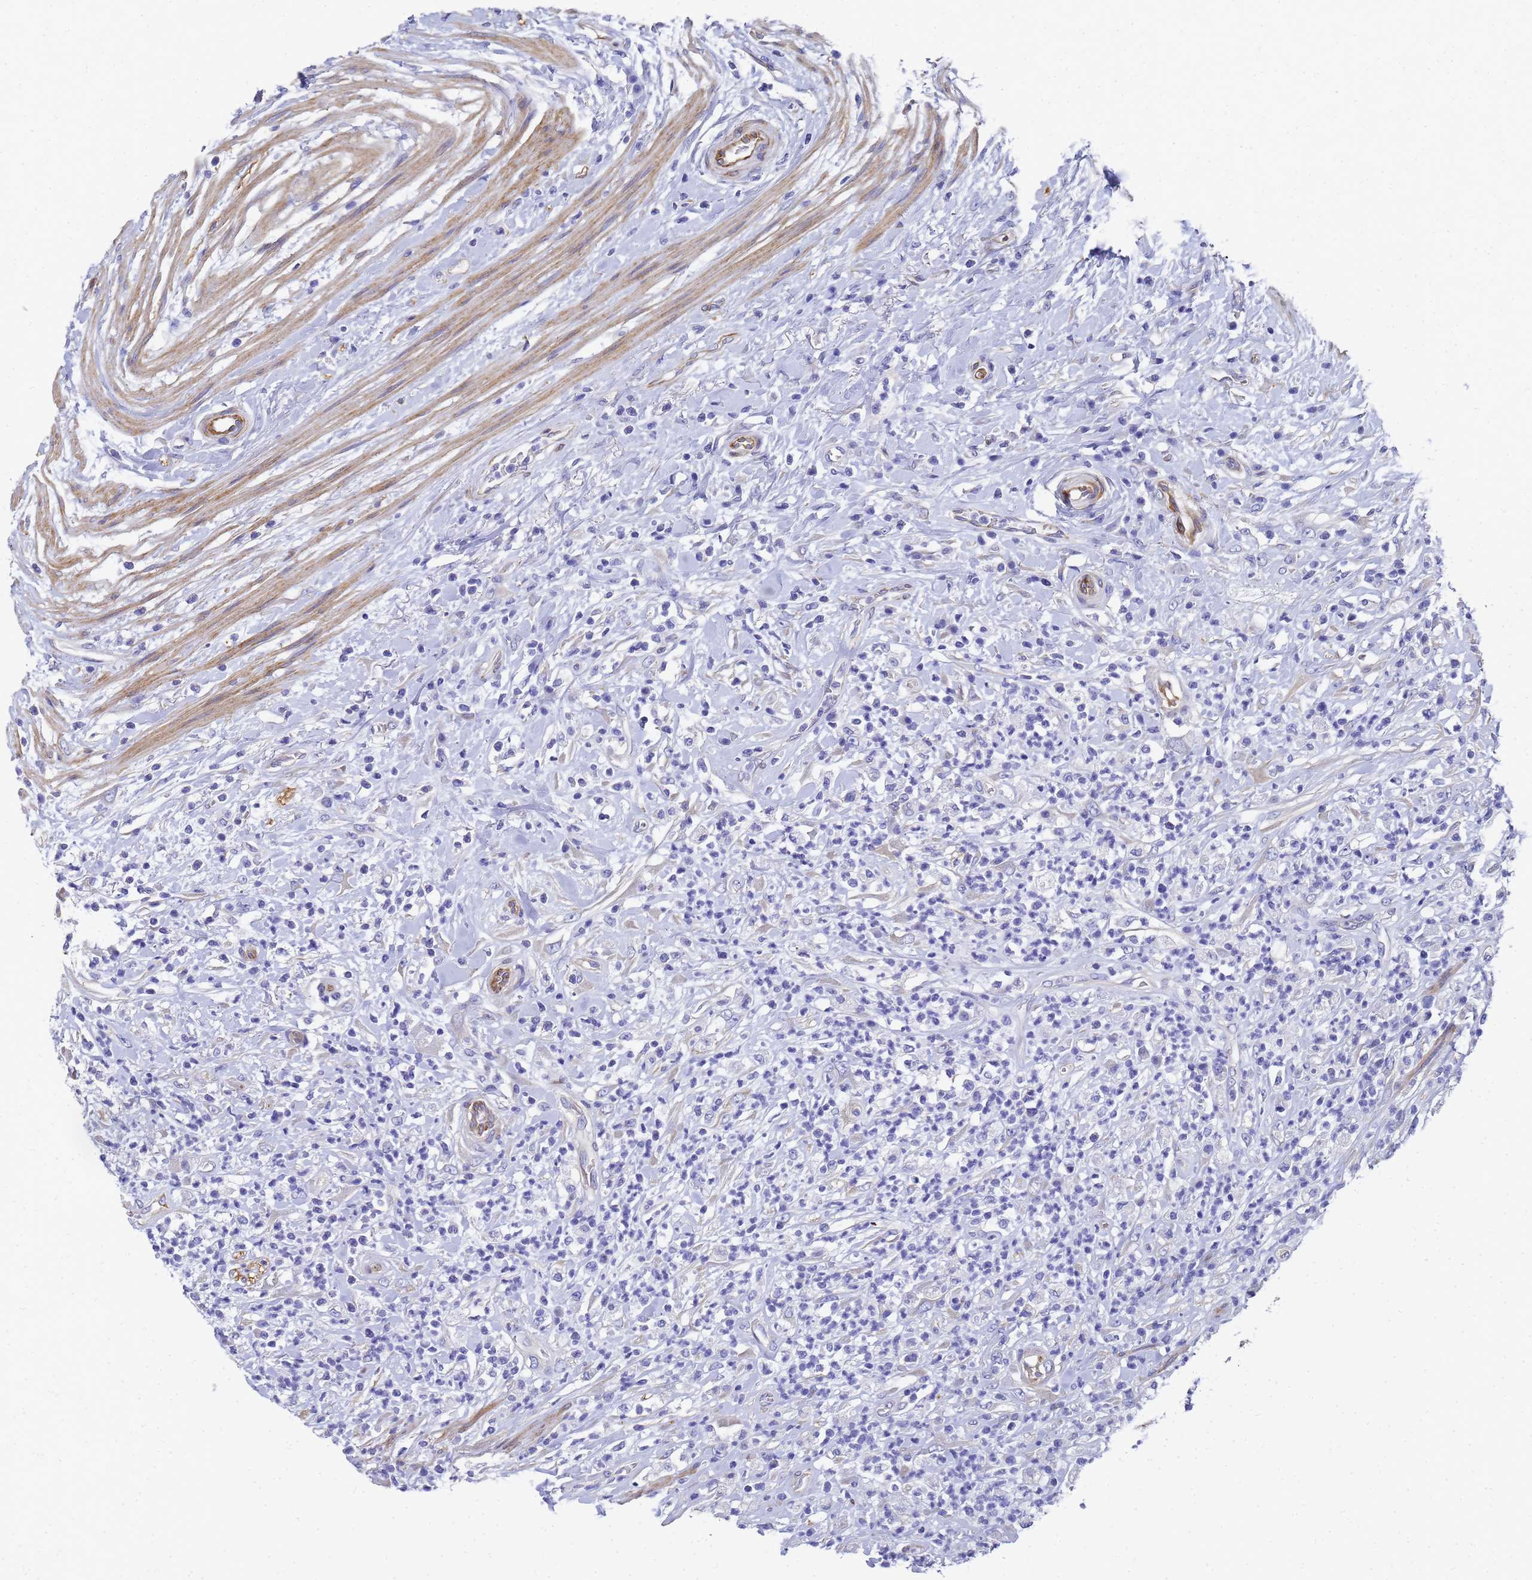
{"staining": {"intensity": "weak", "quantity": "<25%", "location": "cytoplasmic/membranous"}, "tissue": "colorectal cancer", "cell_type": "Tumor cells", "image_type": "cancer", "snomed": [{"axis": "morphology", "description": "Adenocarcinoma, NOS"}, {"axis": "topography", "description": "Rectum"}], "caption": "Immunohistochemistry image of colorectal cancer (adenocarcinoma) stained for a protein (brown), which demonstrates no positivity in tumor cells. (Brightfield microscopy of DAB (3,3'-diaminobenzidine) immunohistochemistry (IHC) at high magnification).", "gene": "TUBB1", "patient": {"sex": "male", "age": 59}}